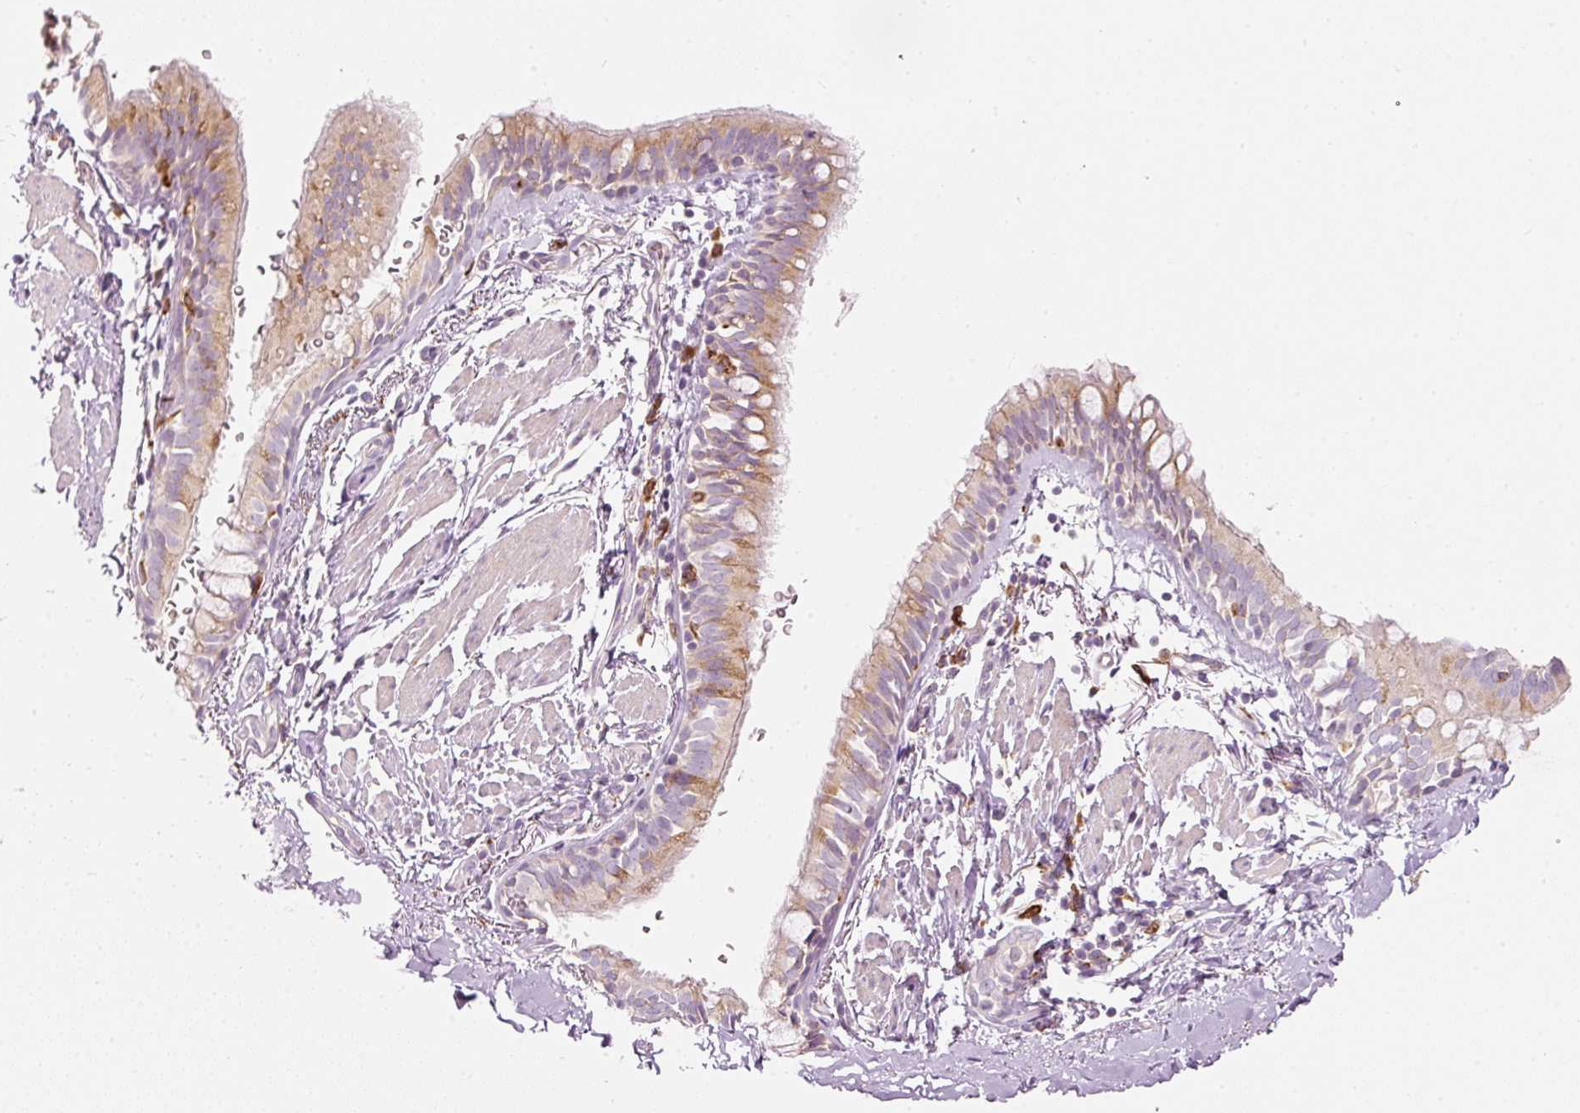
{"staining": {"intensity": "moderate", "quantity": "<25%", "location": "cytoplasmic/membranous"}, "tissue": "bronchus", "cell_type": "Respiratory epithelial cells", "image_type": "normal", "snomed": [{"axis": "morphology", "description": "Normal tissue, NOS"}, {"axis": "topography", "description": "Bronchus"}], "caption": "This is a photomicrograph of immunohistochemistry staining of normal bronchus, which shows moderate expression in the cytoplasmic/membranous of respiratory epithelial cells.", "gene": "MTHFD2", "patient": {"sex": "male", "age": 67}}